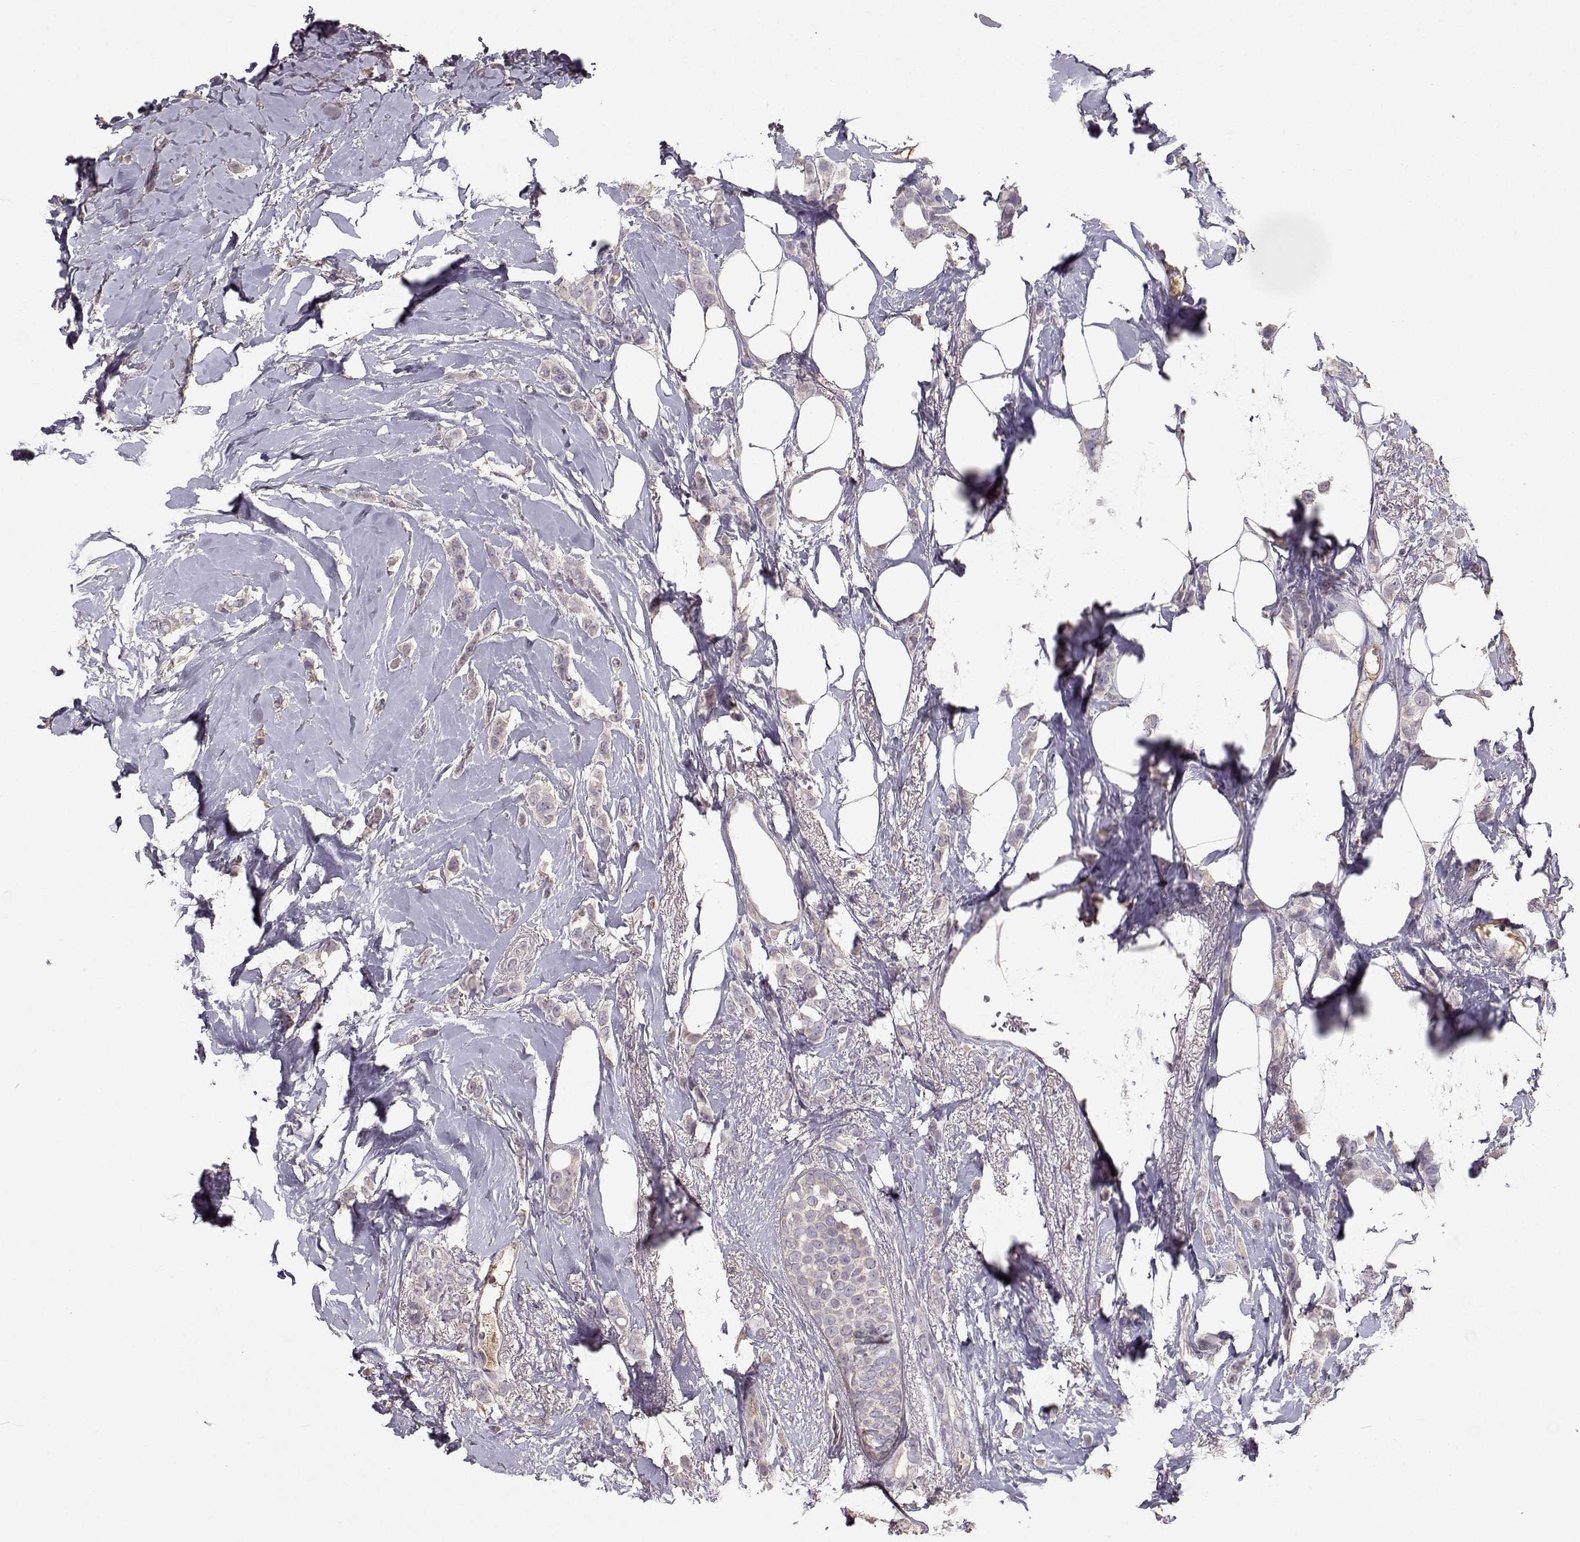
{"staining": {"intensity": "negative", "quantity": "none", "location": "none"}, "tissue": "breast cancer", "cell_type": "Tumor cells", "image_type": "cancer", "snomed": [{"axis": "morphology", "description": "Lobular carcinoma"}, {"axis": "topography", "description": "Breast"}], "caption": "Immunohistochemistry image of human breast cancer stained for a protein (brown), which demonstrates no expression in tumor cells.", "gene": "PMCH", "patient": {"sex": "female", "age": 66}}